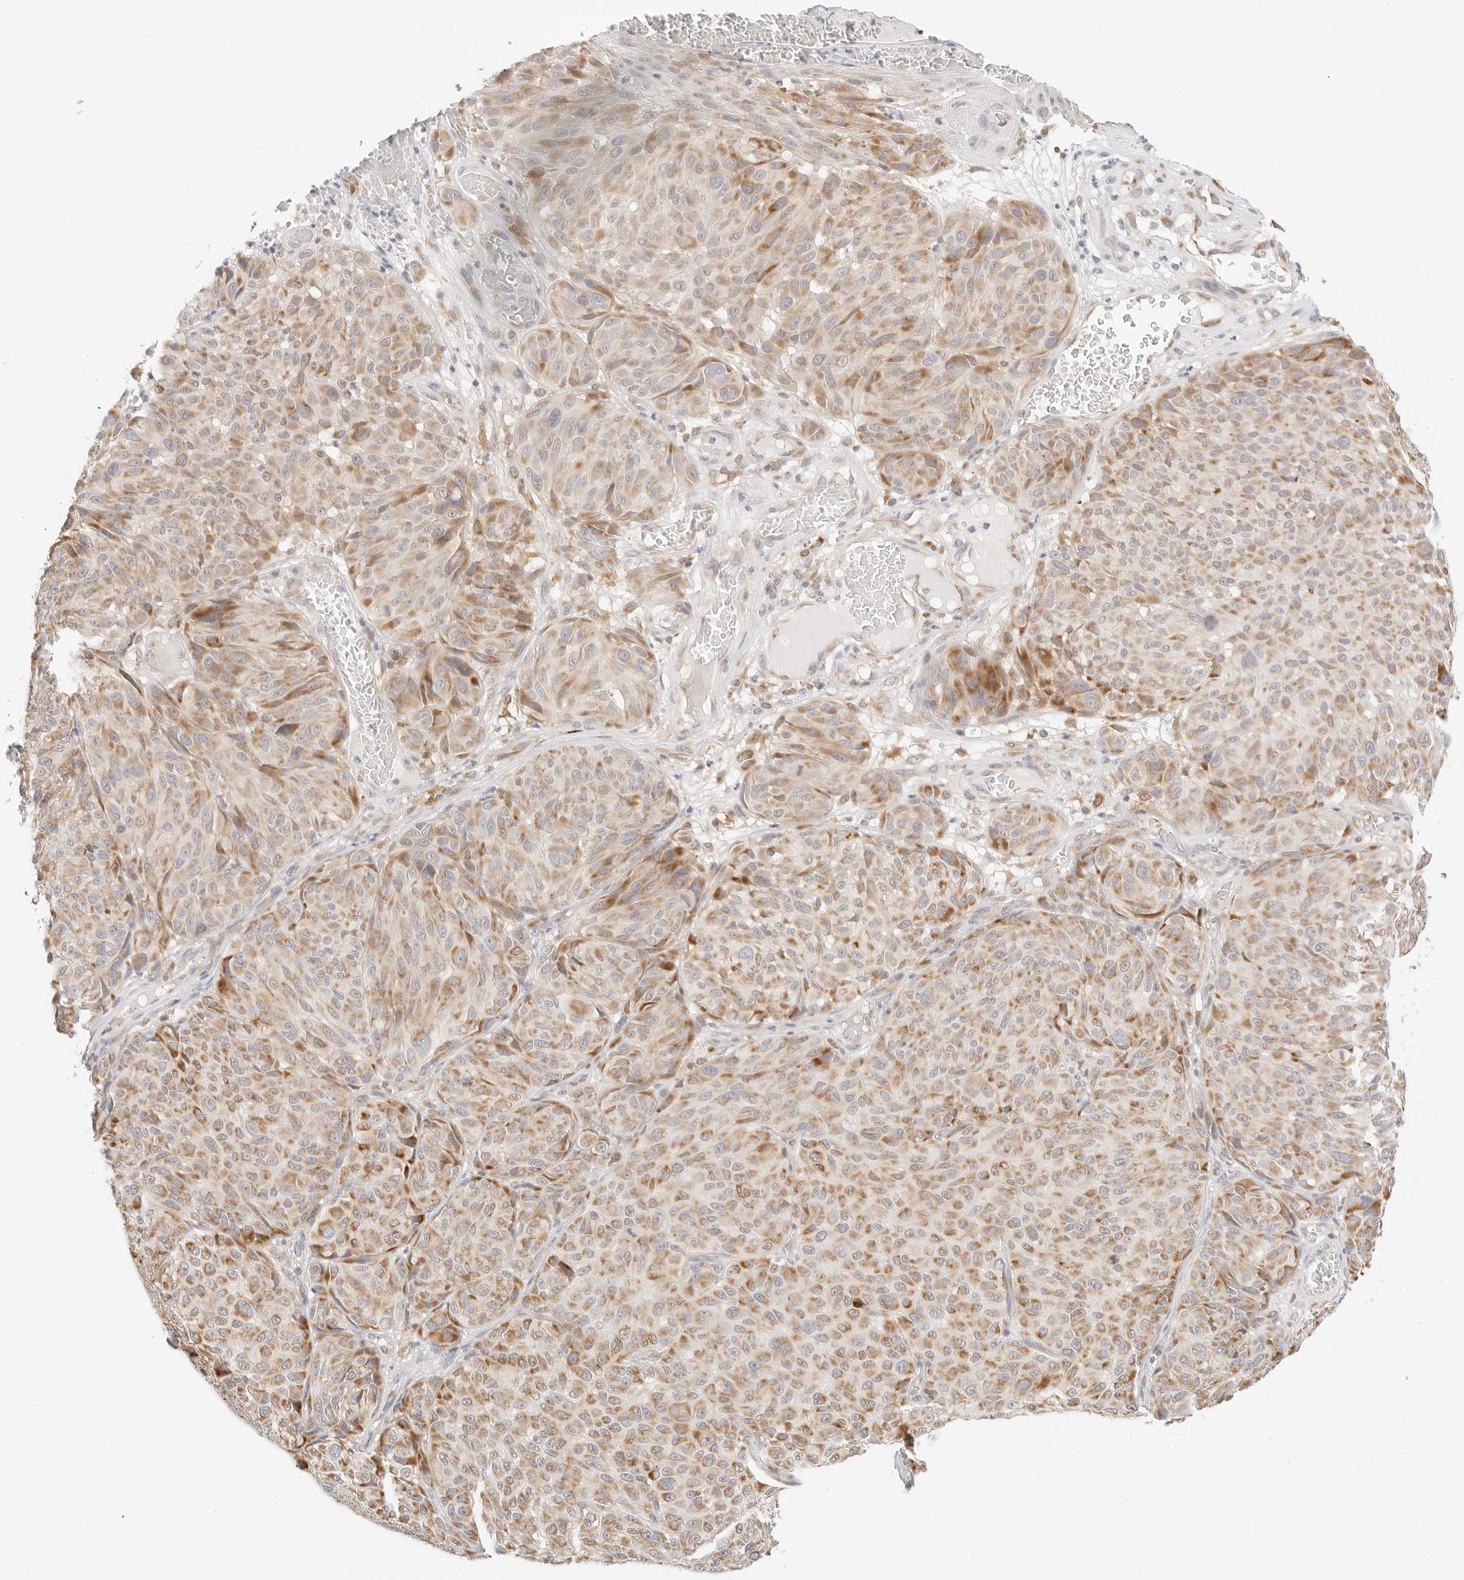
{"staining": {"intensity": "moderate", "quantity": ">75%", "location": "cytoplasmic/membranous"}, "tissue": "melanoma", "cell_type": "Tumor cells", "image_type": "cancer", "snomed": [{"axis": "morphology", "description": "Malignant melanoma, NOS"}, {"axis": "topography", "description": "Skin"}], "caption": "Human malignant melanoma stained with a protein marker demonstrates moderate staining in tumor cells.", "gene": "ERO1B", "patient": {"sex": "male", "age": 83}}